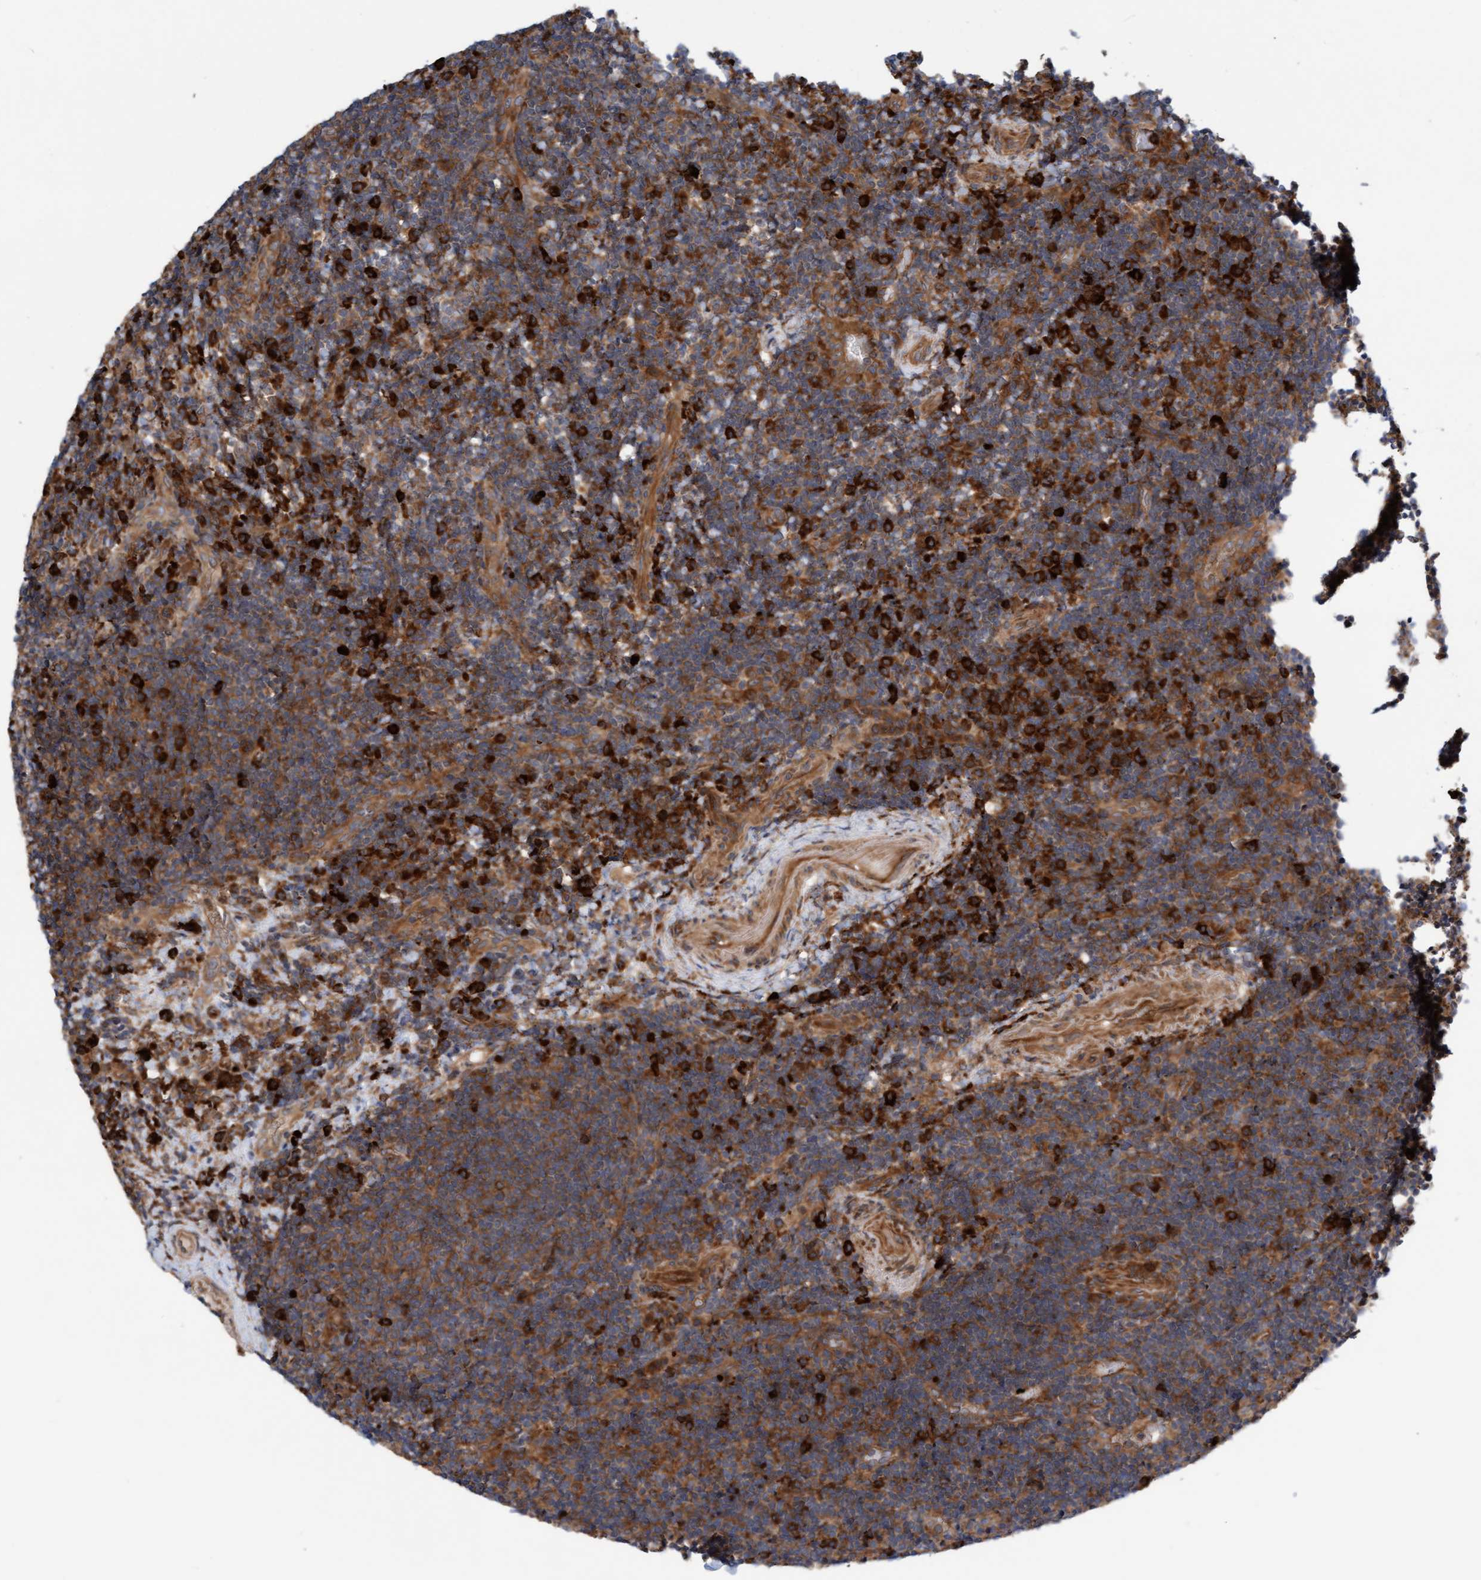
{"staining": {"intensity": "moderate", "quantity": ">75%", "location": "cytoplasmic/membranous"}, "tissue": "lymphoma", "cell_type": "Tumor cells", "image_type": "cancer", "snomed": [{"axis": "morphology", "description": "Malignant lymphoma, non-Hodgkin's type, High grade"}, {"axis": "topography", "description": "Tonsil"}], "caption": "The histopathology image shows a brown stain indicating the presence of a protein in the cytoplasmic/membranous of tumor cells in malignant lymphoma, non-Hodgkin's type (high-grade).", "gene": "KIAA0753", "patient": {"sex": "female", "age": 36}}